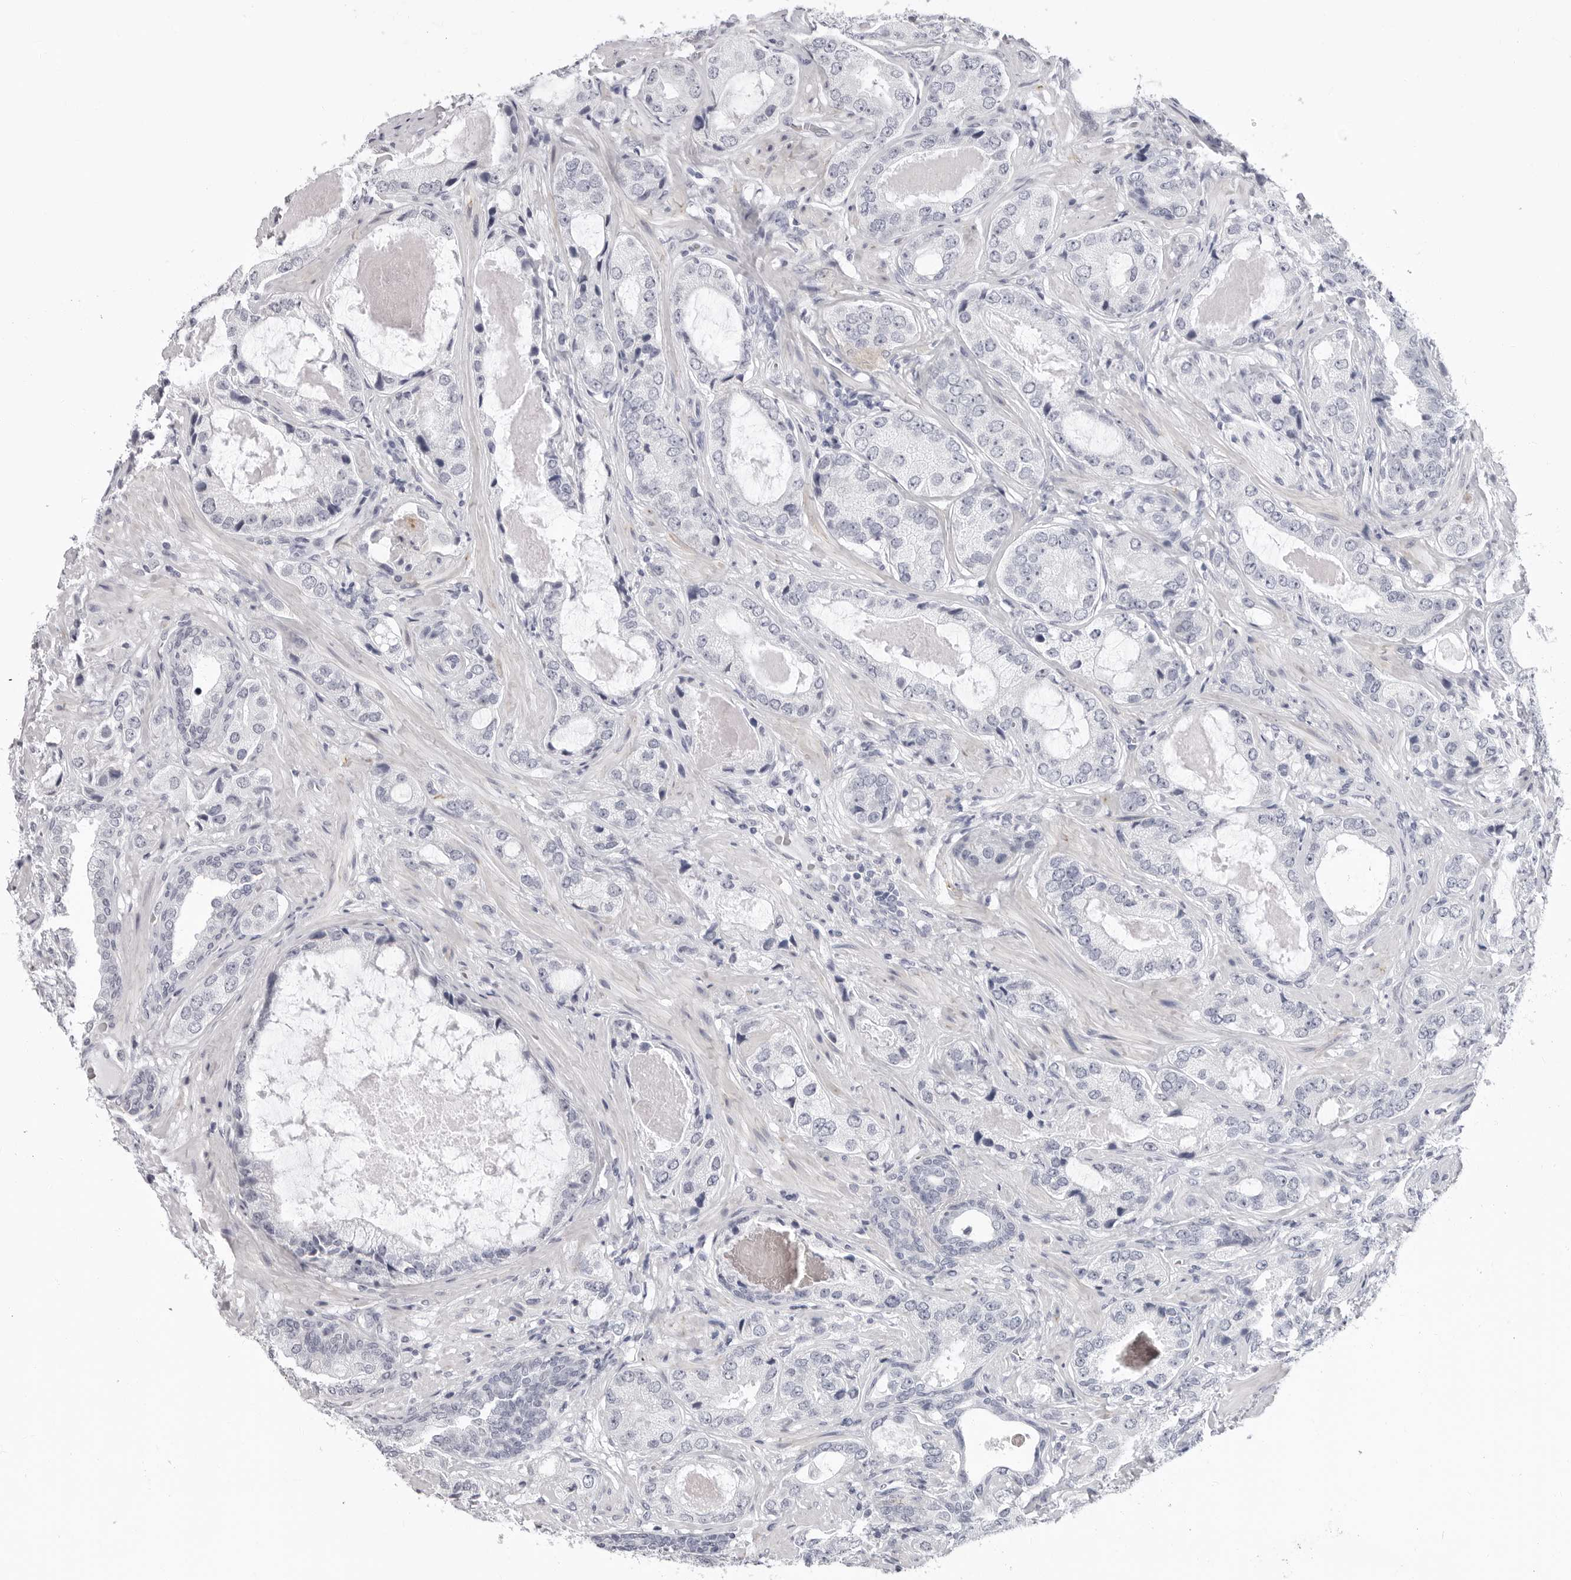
{"staining": {"intensity": "negative", "quantity": "none", "location": "none"}, "tissue": "prostate cancer", "cell_type": "Tumor cells", "image_type": "cancer", "snomed": [{"axis": "morphology", "description": "Normal tissue, NOS"}, {"axis": "morphology", "description": "Adenocarcinoma, High grade"}, {"axis": "topography", "description": "Prostate"}, {"axis": "topography", "description": "Peripheral nerve tissue"}], "caption": "This histopathology image is of prostate cancer stained with immunohistochemistry to label a protein in brown with the nuclei are counter-stained blue. There is no staining in tumor cells. The staining was performed using DAB to visualize the protein expression in brown, while the nuclei were stained in blue with hematoxylin (Magnification: 20x).", "gene": "ERICH3", "patient": {"sex": "male", "age": 59}}